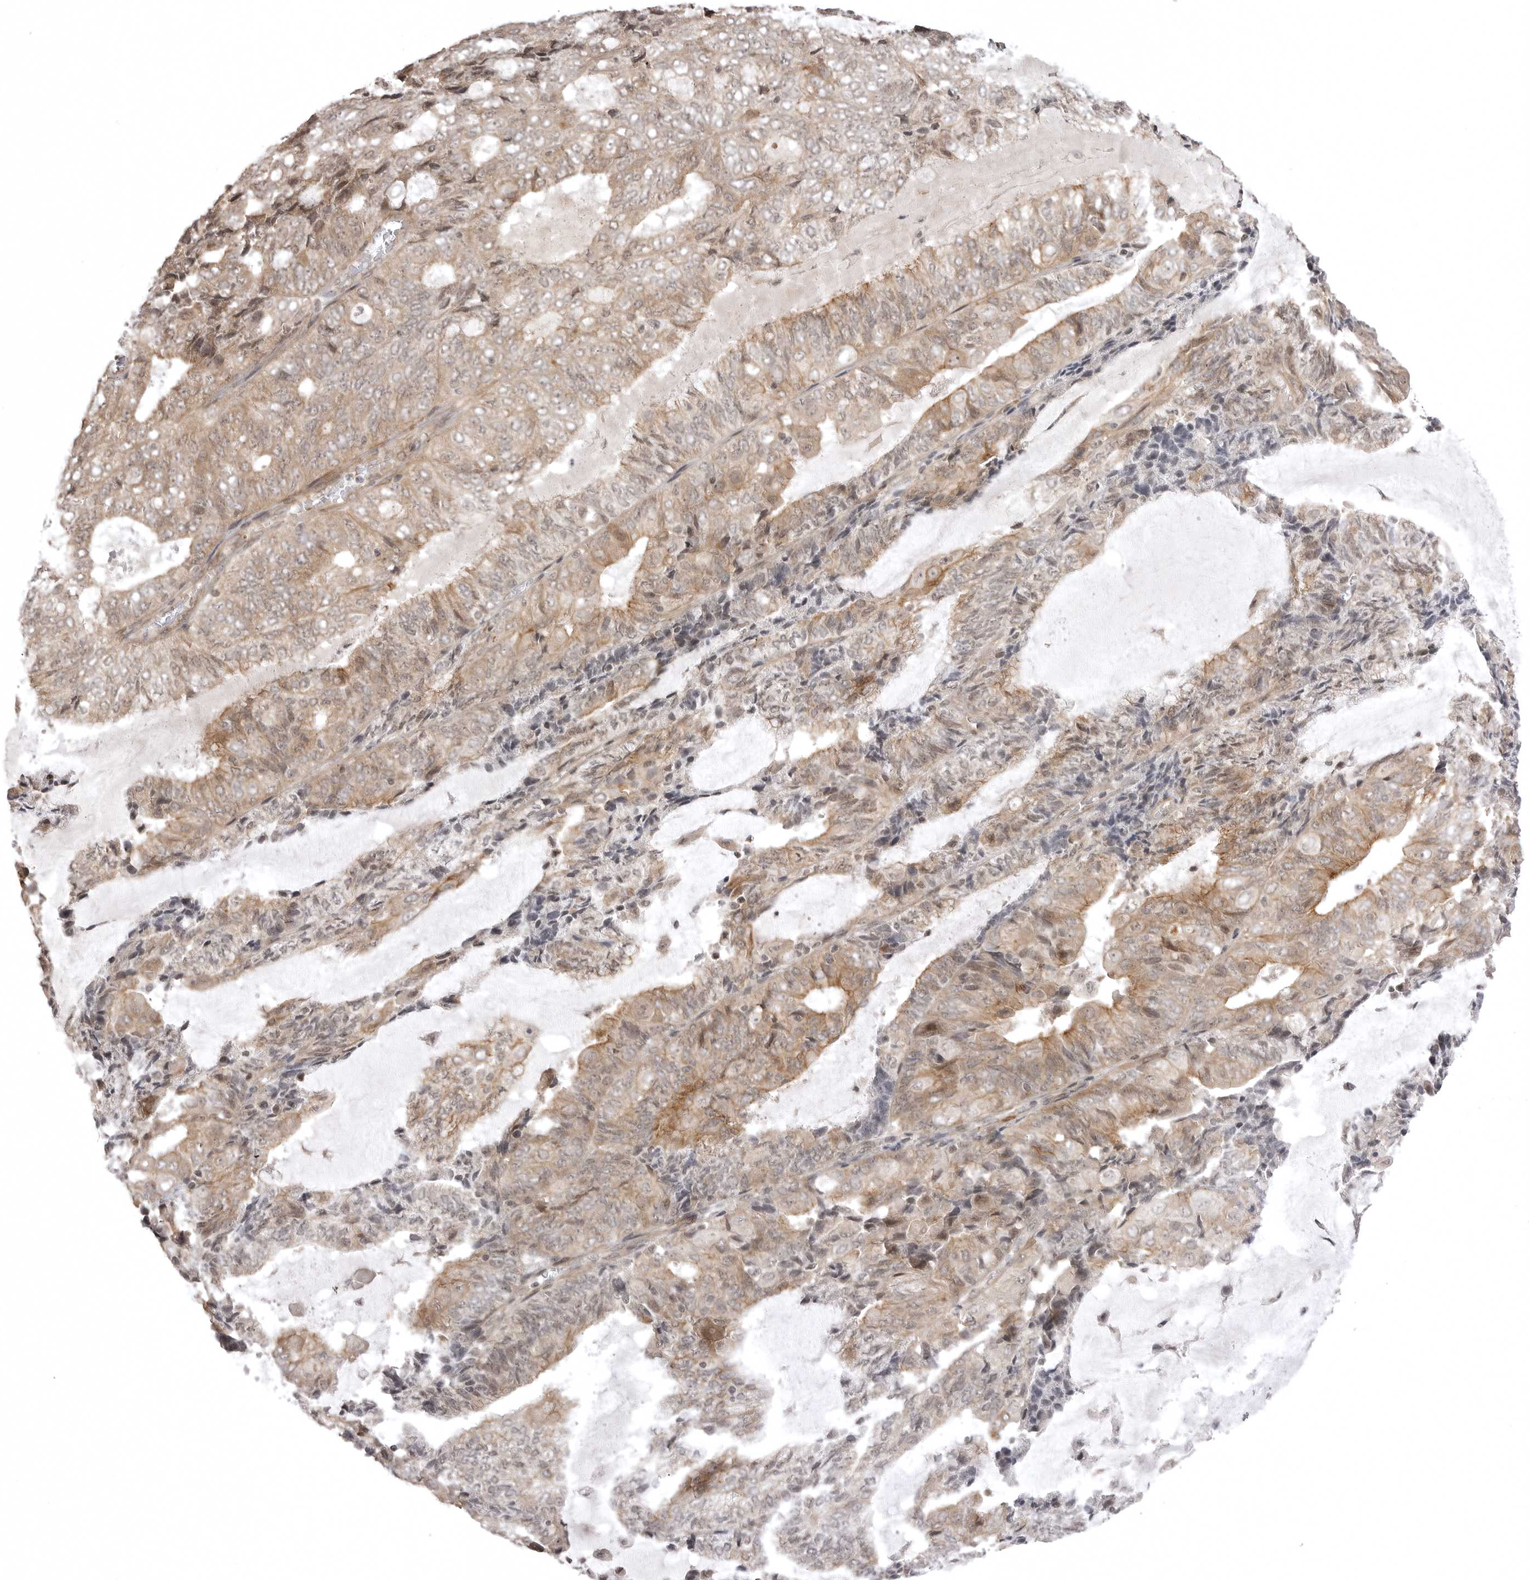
{"staining": {"intensity": "moderate", "quantity": "<25%", "location": "cytoplasmic/membranous,nuclear"}, "tissue": "endometrial cancer", "cell_type": "Tumor cells", "image_type": "cancer", "snomed": [{"axis": "morphology", "description": "Adenocarcinoma, NOS"}, {"axis": "topography", "description": "Endometrium"}], "caption": "This is an image of immunohistochemistry staining of endometrial cancer, which shows moderate positivity in the cytoplasmic/membranous and nuclear of tumor cells.", "gene": "SORBS1", "patient": {"sex": "female", "age": 81}}